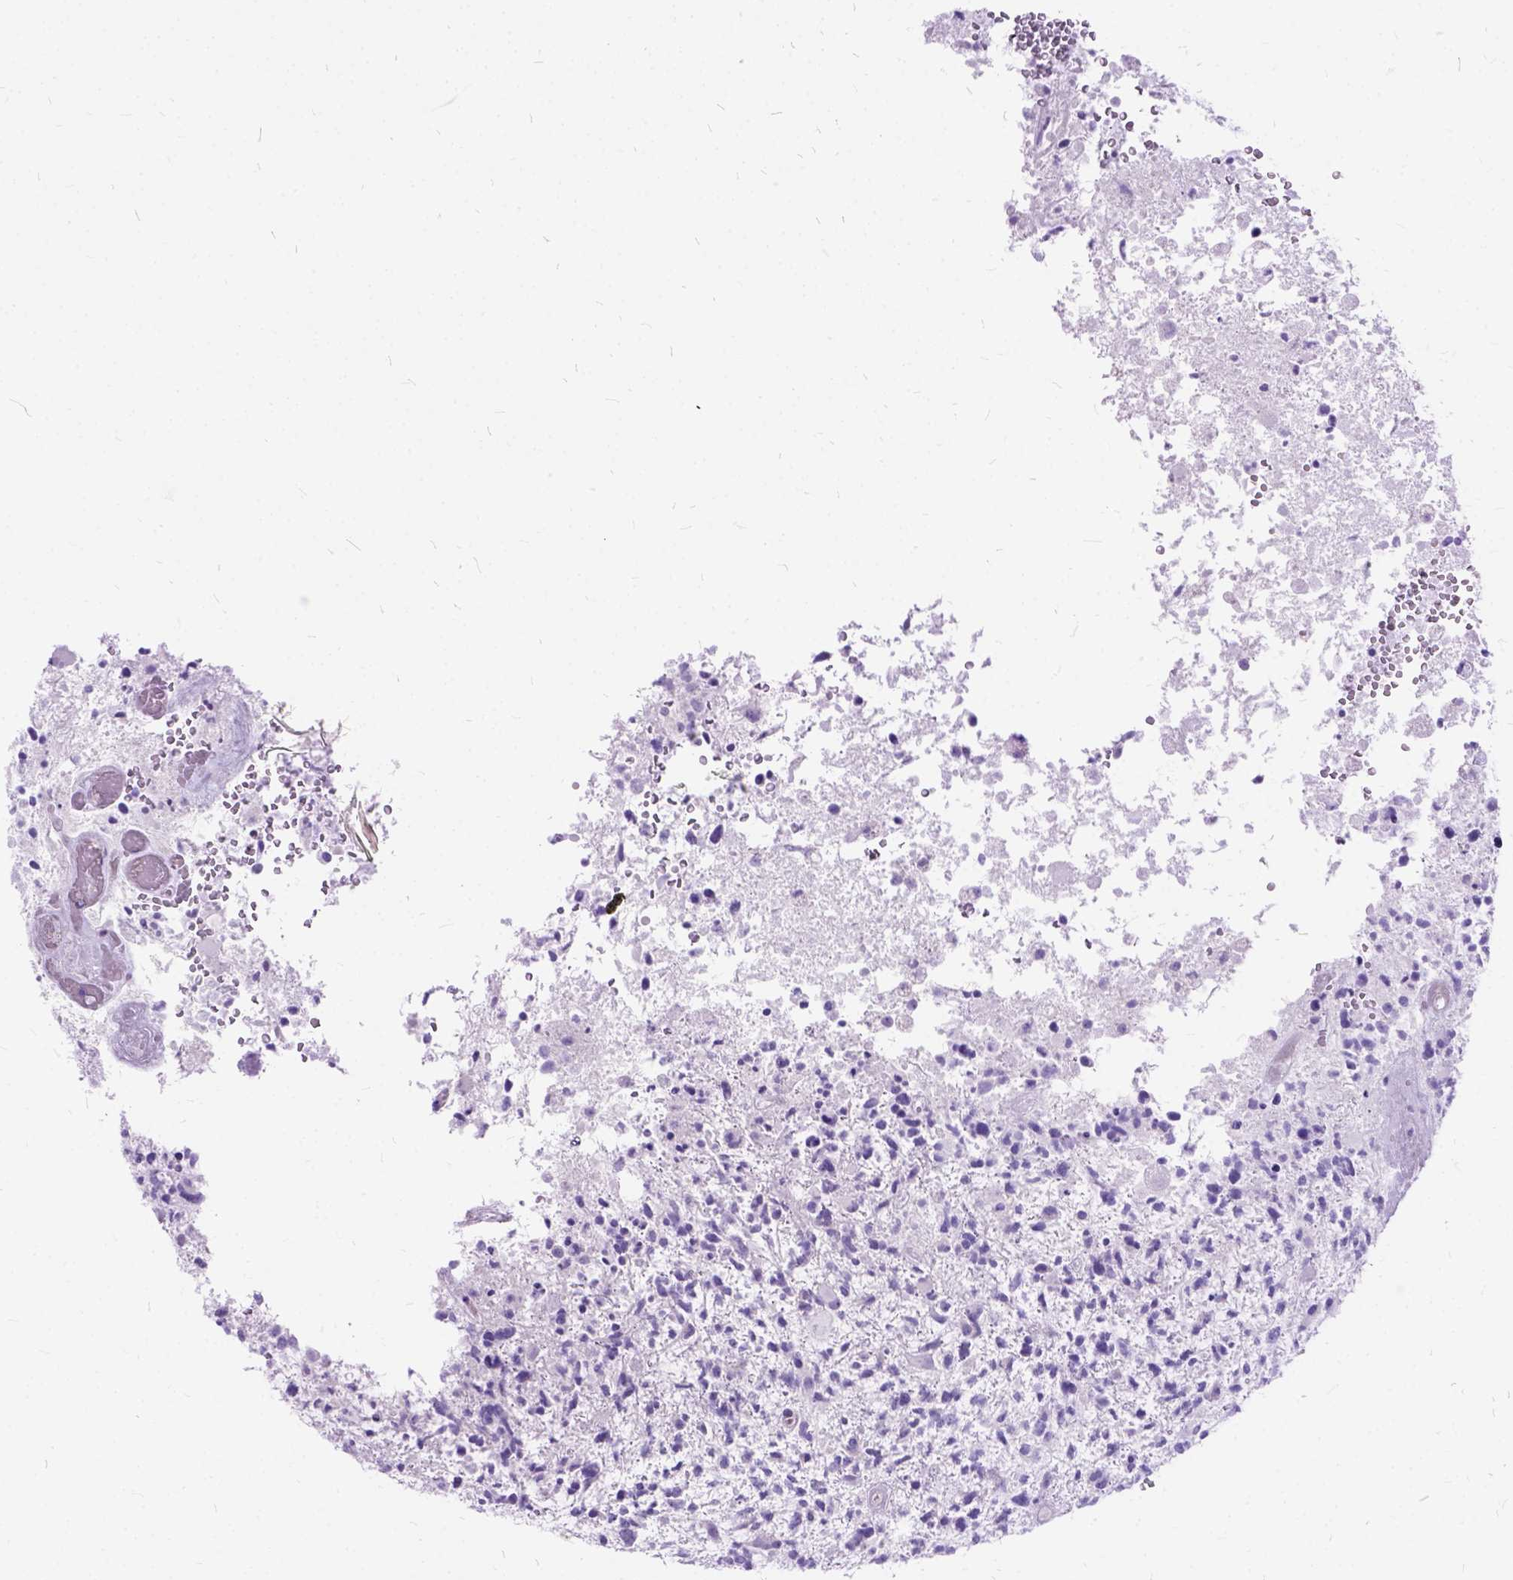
{"staining": {"intensity": "negative", "quantity": "none", "location": "none"}, "tissue": "glioma", "cell_type": "Tumor cells", "image_type": "cancer", "snomed": [{"axis": "morphology", "description": "Glioma, malignant, High grade"}, {"axis": "topography", "description": "Brain"}], "caption": "There is no significant positivity in tumor cells of glioma. Brightfield microscopy of IHC stained with DAB (brown) and hematoxylin (blue), captured at high magnification.", "gene": "ARL9", "patient": {"sex": "female", "age": 71}}